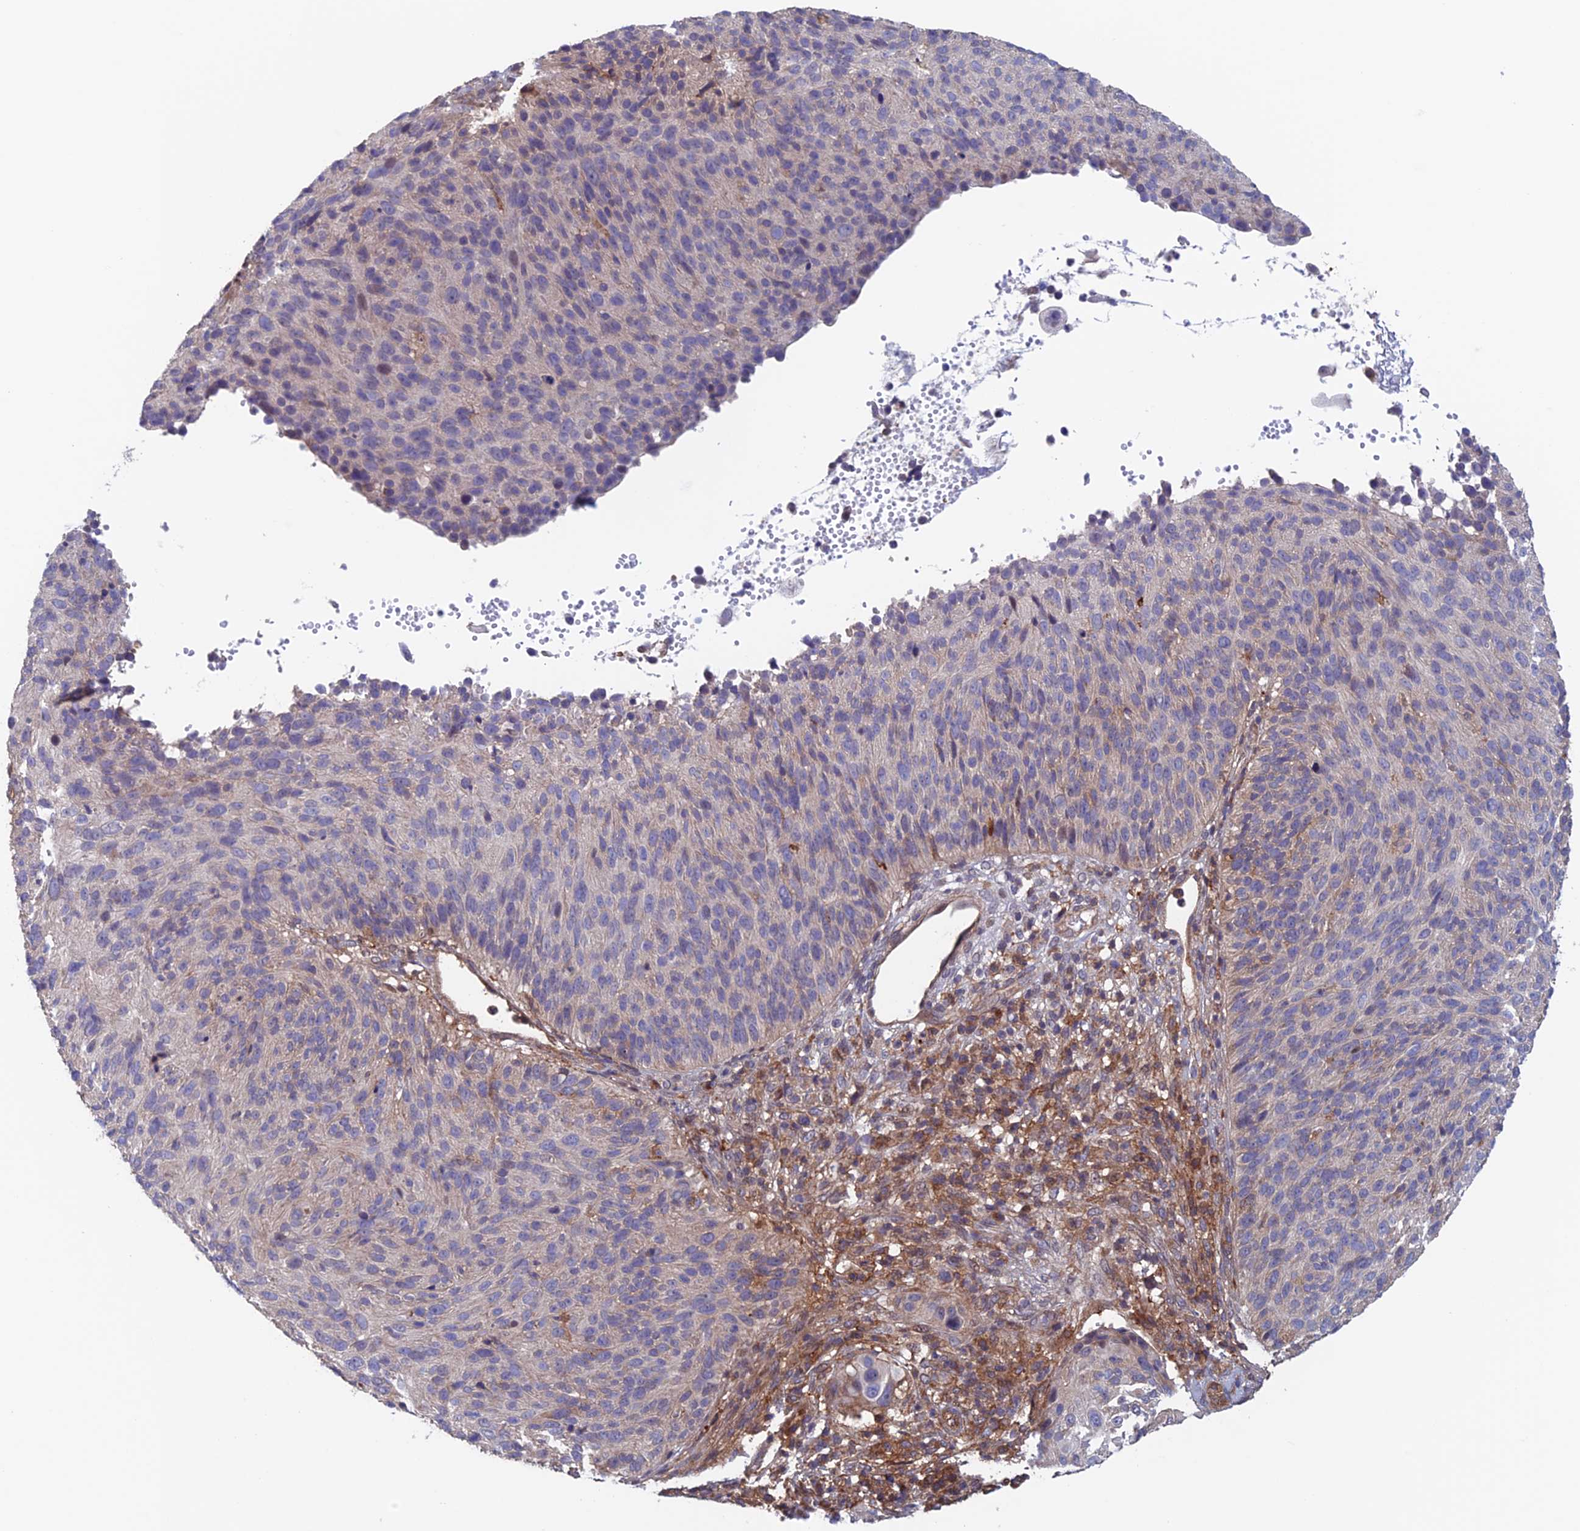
{"staining": {"intensity": "negative", "quantity": "none", "location": "none"}, "tissue": "cervical cancer", "cell_type": "Tumor cells", "image_type": "cancer", "snomed": [{"axis": "morphology", "description": "Squamous cell carcinoma, NOS"}, {"axis": "topography", "description": "Cervix"}], "caption": "An immunohistochemistry (IHC) histopathology image of cervical cancer is shown. There is no staining in tumor cells of cervical cancer. (IHC, brightfield microscopy, high magnification).", "gene": "NUDT16L1", "patient": {"sex": "female", "age": 74}}